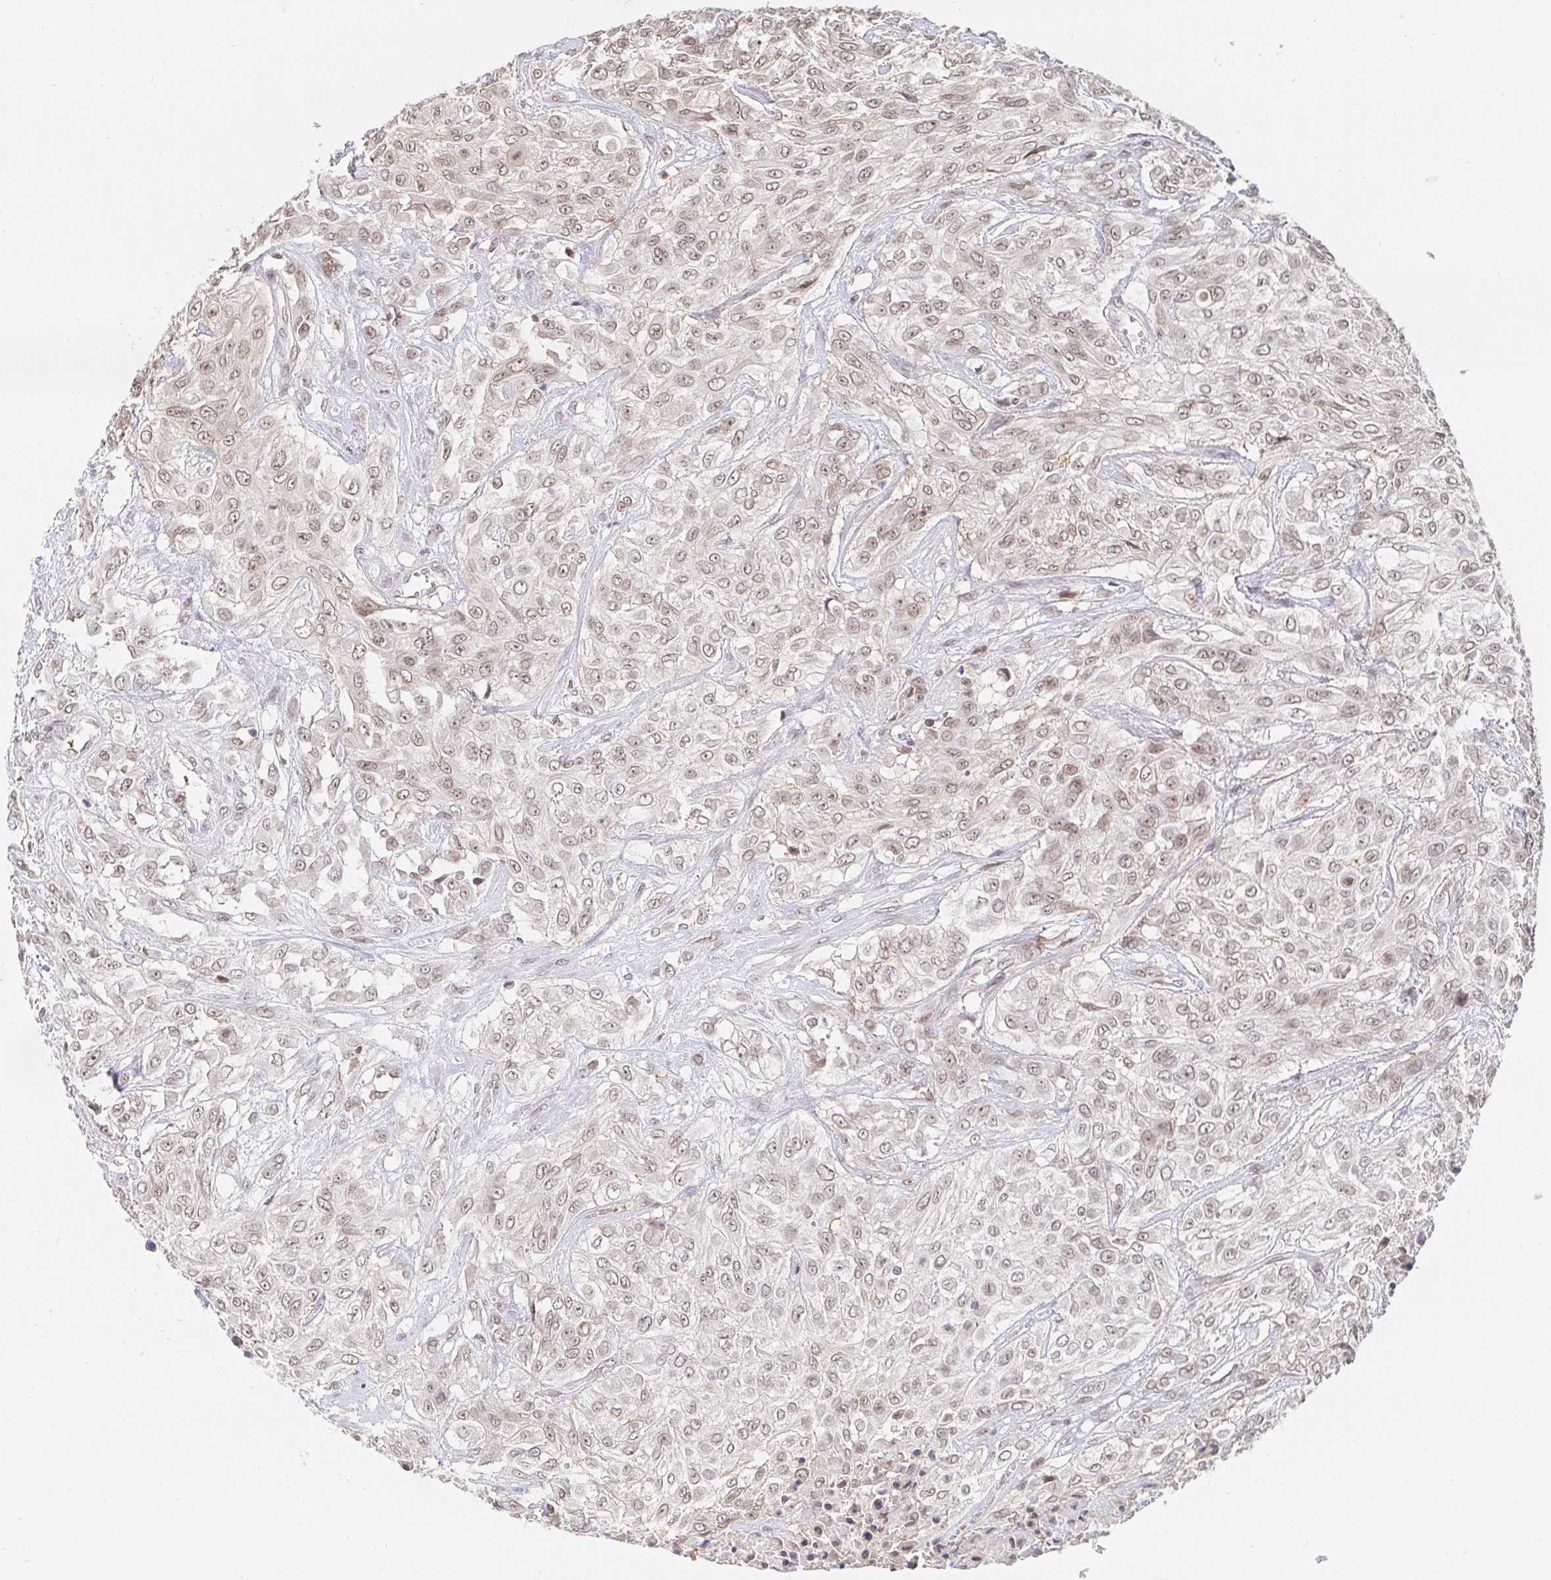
{"staining": {"intensity": "weak", "quantity": "25%-75%", "location": "nuclear"}, "tissue": "urothelial cancer", "cell_type": "Tumor cells", "image_type": "cancer", "snomed": [{"axis": "morphology", "description": "Urothelial carcinoma, High grade"}, {"axis": "topography", "description": "Urinary bladder"}], "caption": "Approximately 25%-75% of tumor cells in human high-grade urothelial carcinoma demonstrate weak nuclear protein positivity as visualized by brown immunohistochemical staining.", "gene": "CHD2", "patient": {"sex": "male", "age": 57}}